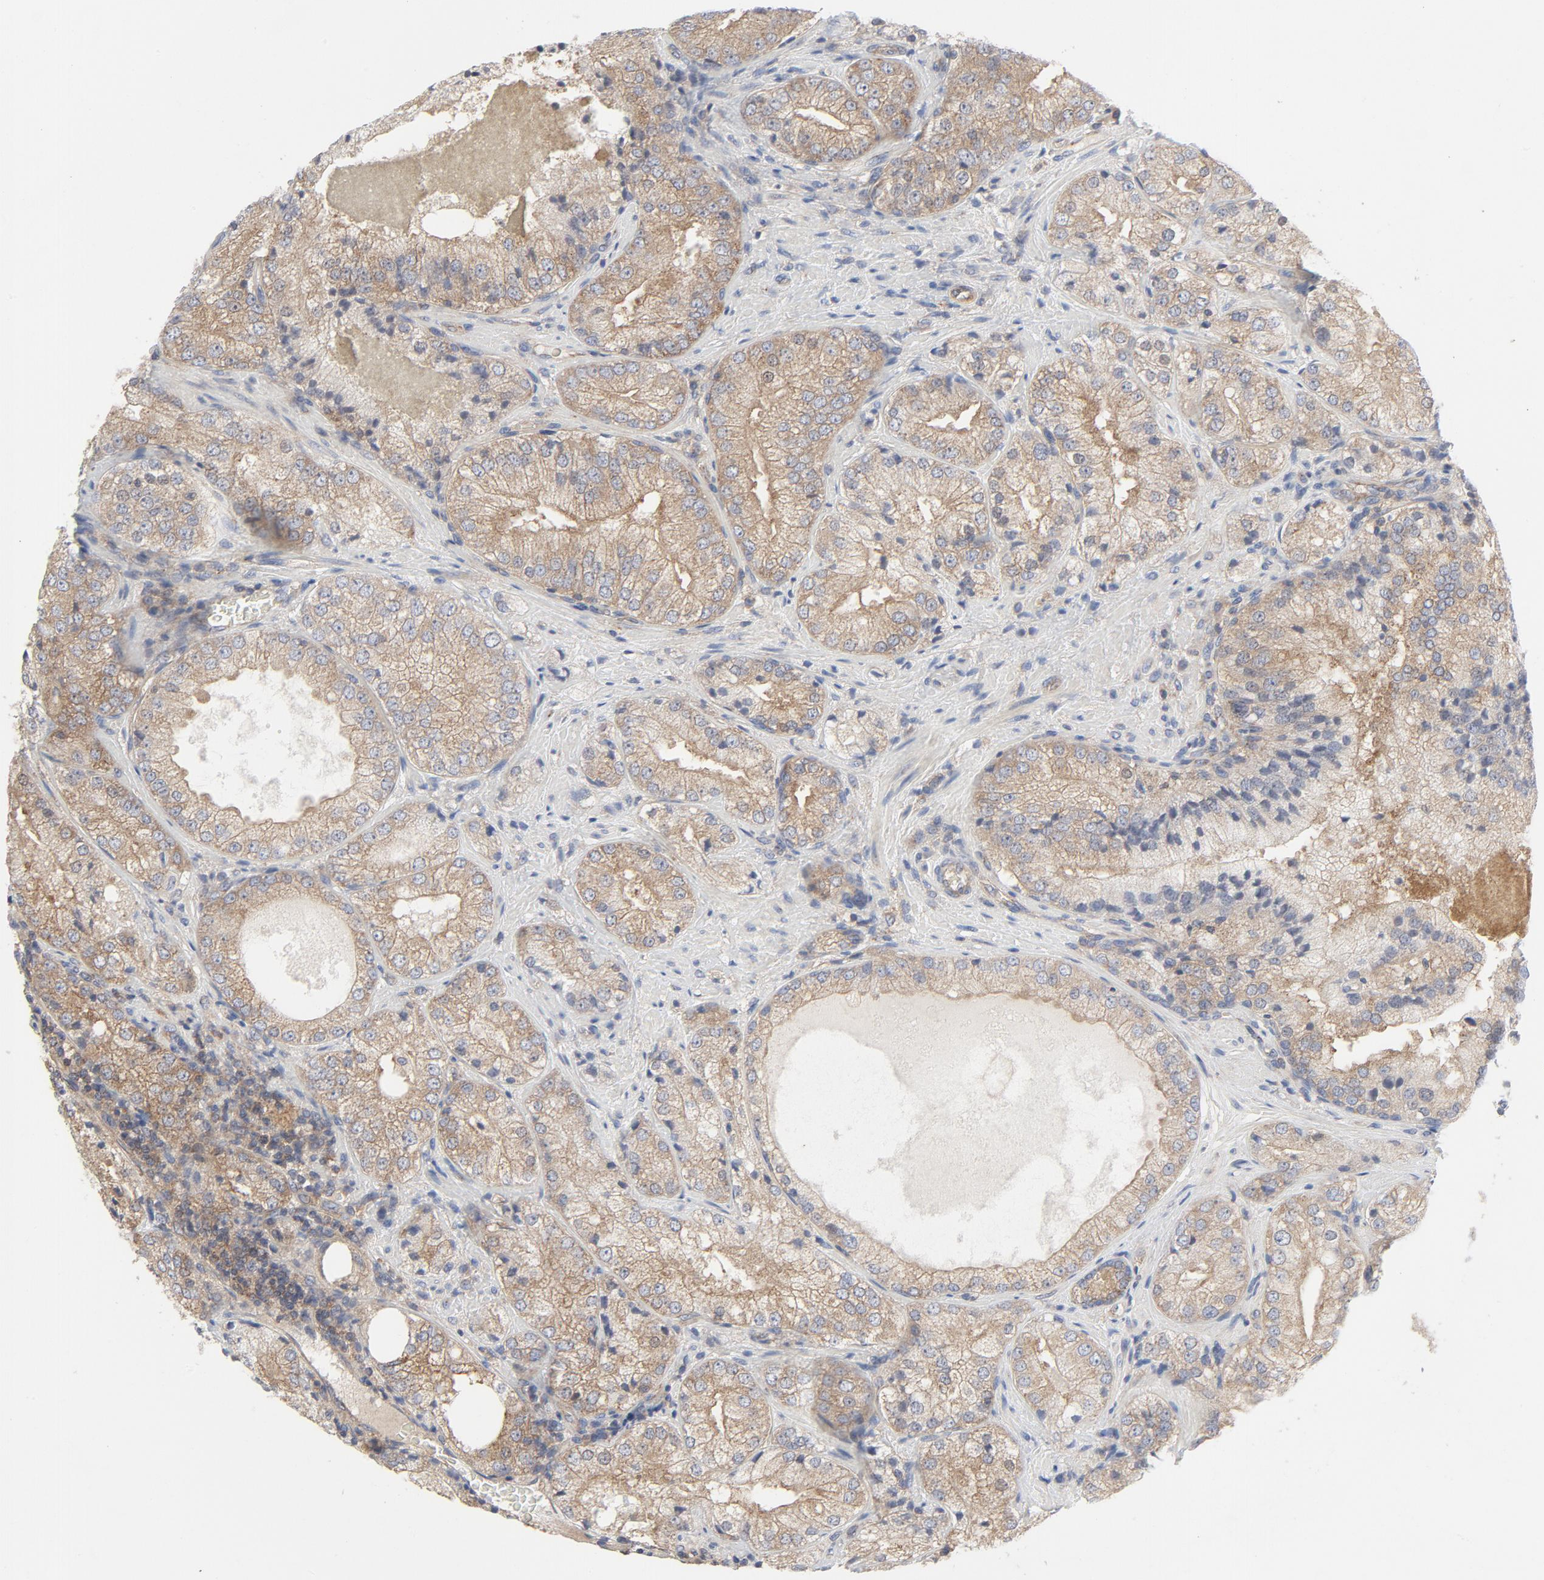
{"staining": {"intensity": "moderate", "quantity": ">75%", "location": "cytoplasmic/membranous"}, "tissue": "prostate cancer", "cell_type": "Tumor cells", "image_type": "cancer", "snomed": [{"axis": "morphology", "description": "Adenocarcinoma, Low grade"}, {"axis": "topography", "description": "Prostate"}], "caption": "A brown stain labels moderate cytoplasmic/membranous staining of a protein in prostate cancer tumor cells.", "gene": "RABEP1", "patient": {"sex": "male", "age": 60}}